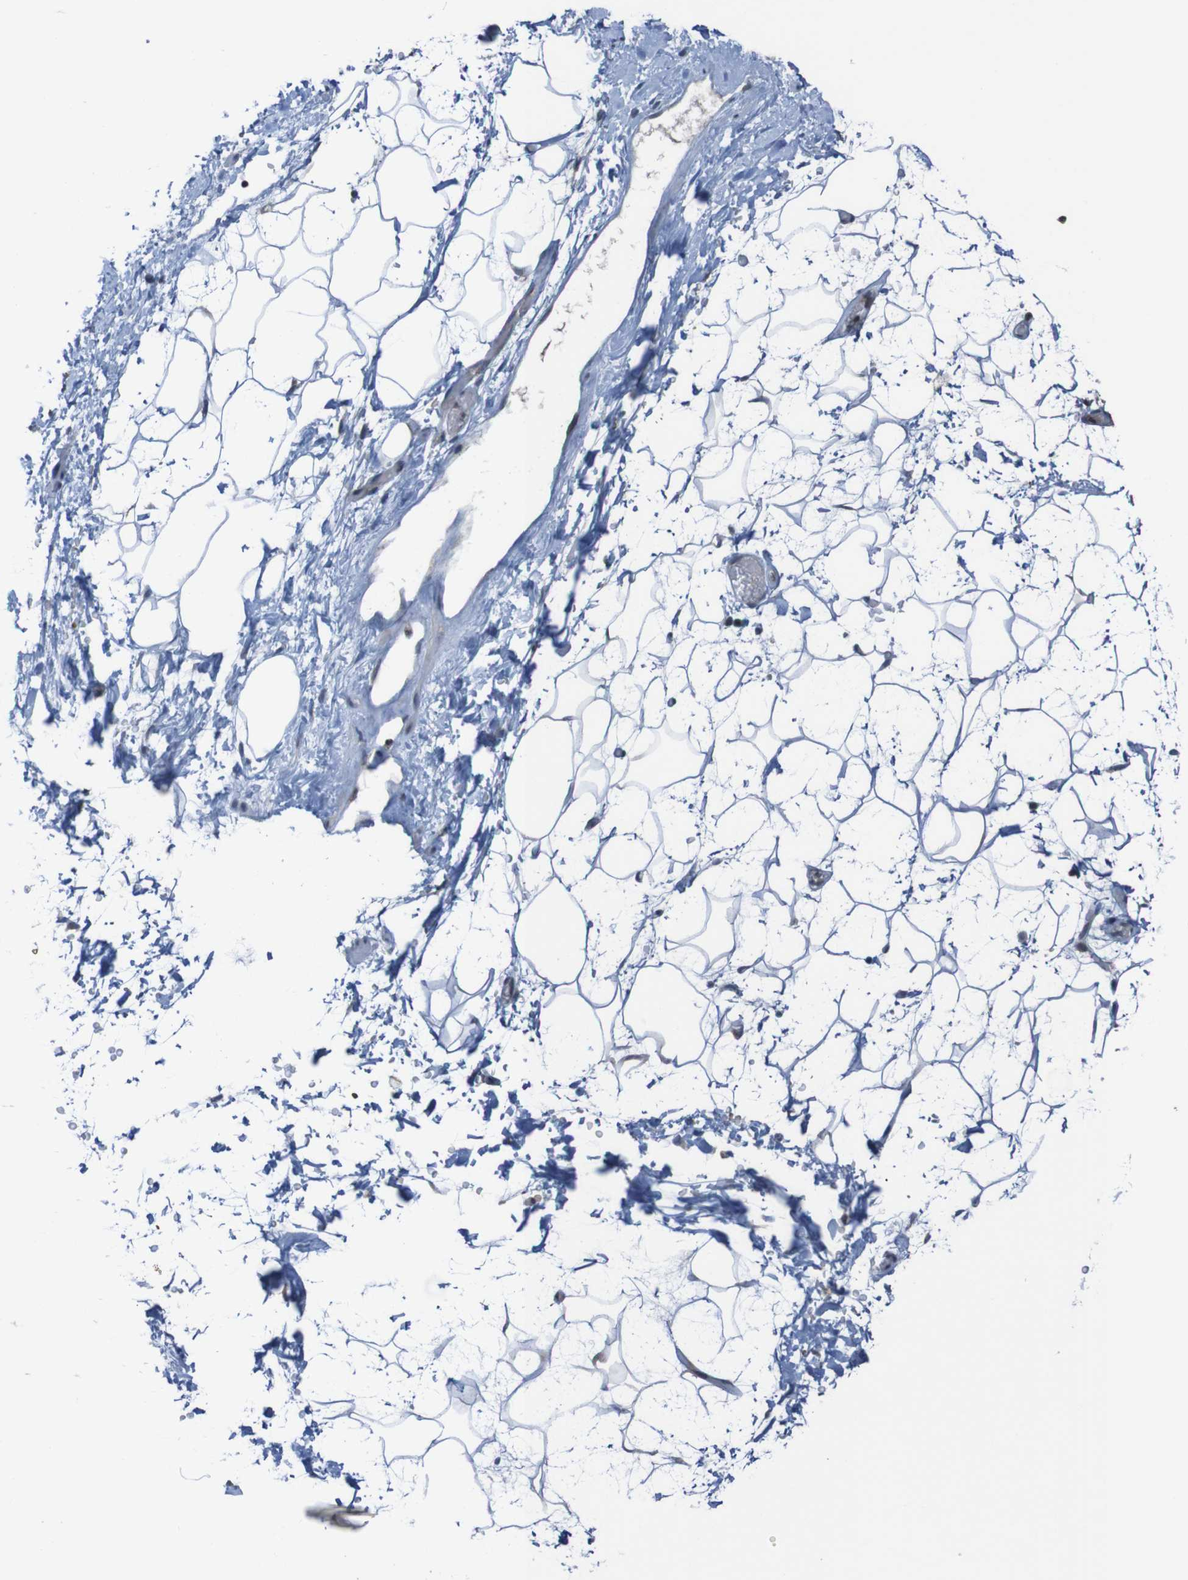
{"staining": {"intensity": "negative", "quantity": "none", "location": "none"}, "tissue": "adipose tissue", "cell_type": "Adipocytes", "image_type": "normal", "snomed": [{"axis": "morphology", "description": "Normal tissue, NOS"}, {"axis": "topography", "description": "Soft tissue"}], "caption": "High power microscopy histopathology image of an immunohistochemistry image of normal adipose tissue, revealing no significant staining in adipocytes. (Stains: DAB IHC with hematoxylin counter stain, Microscopy: brightfield microscopy at high magnification).", "gene": "UNG", "patient": {"sex": "male", "age": 72}}